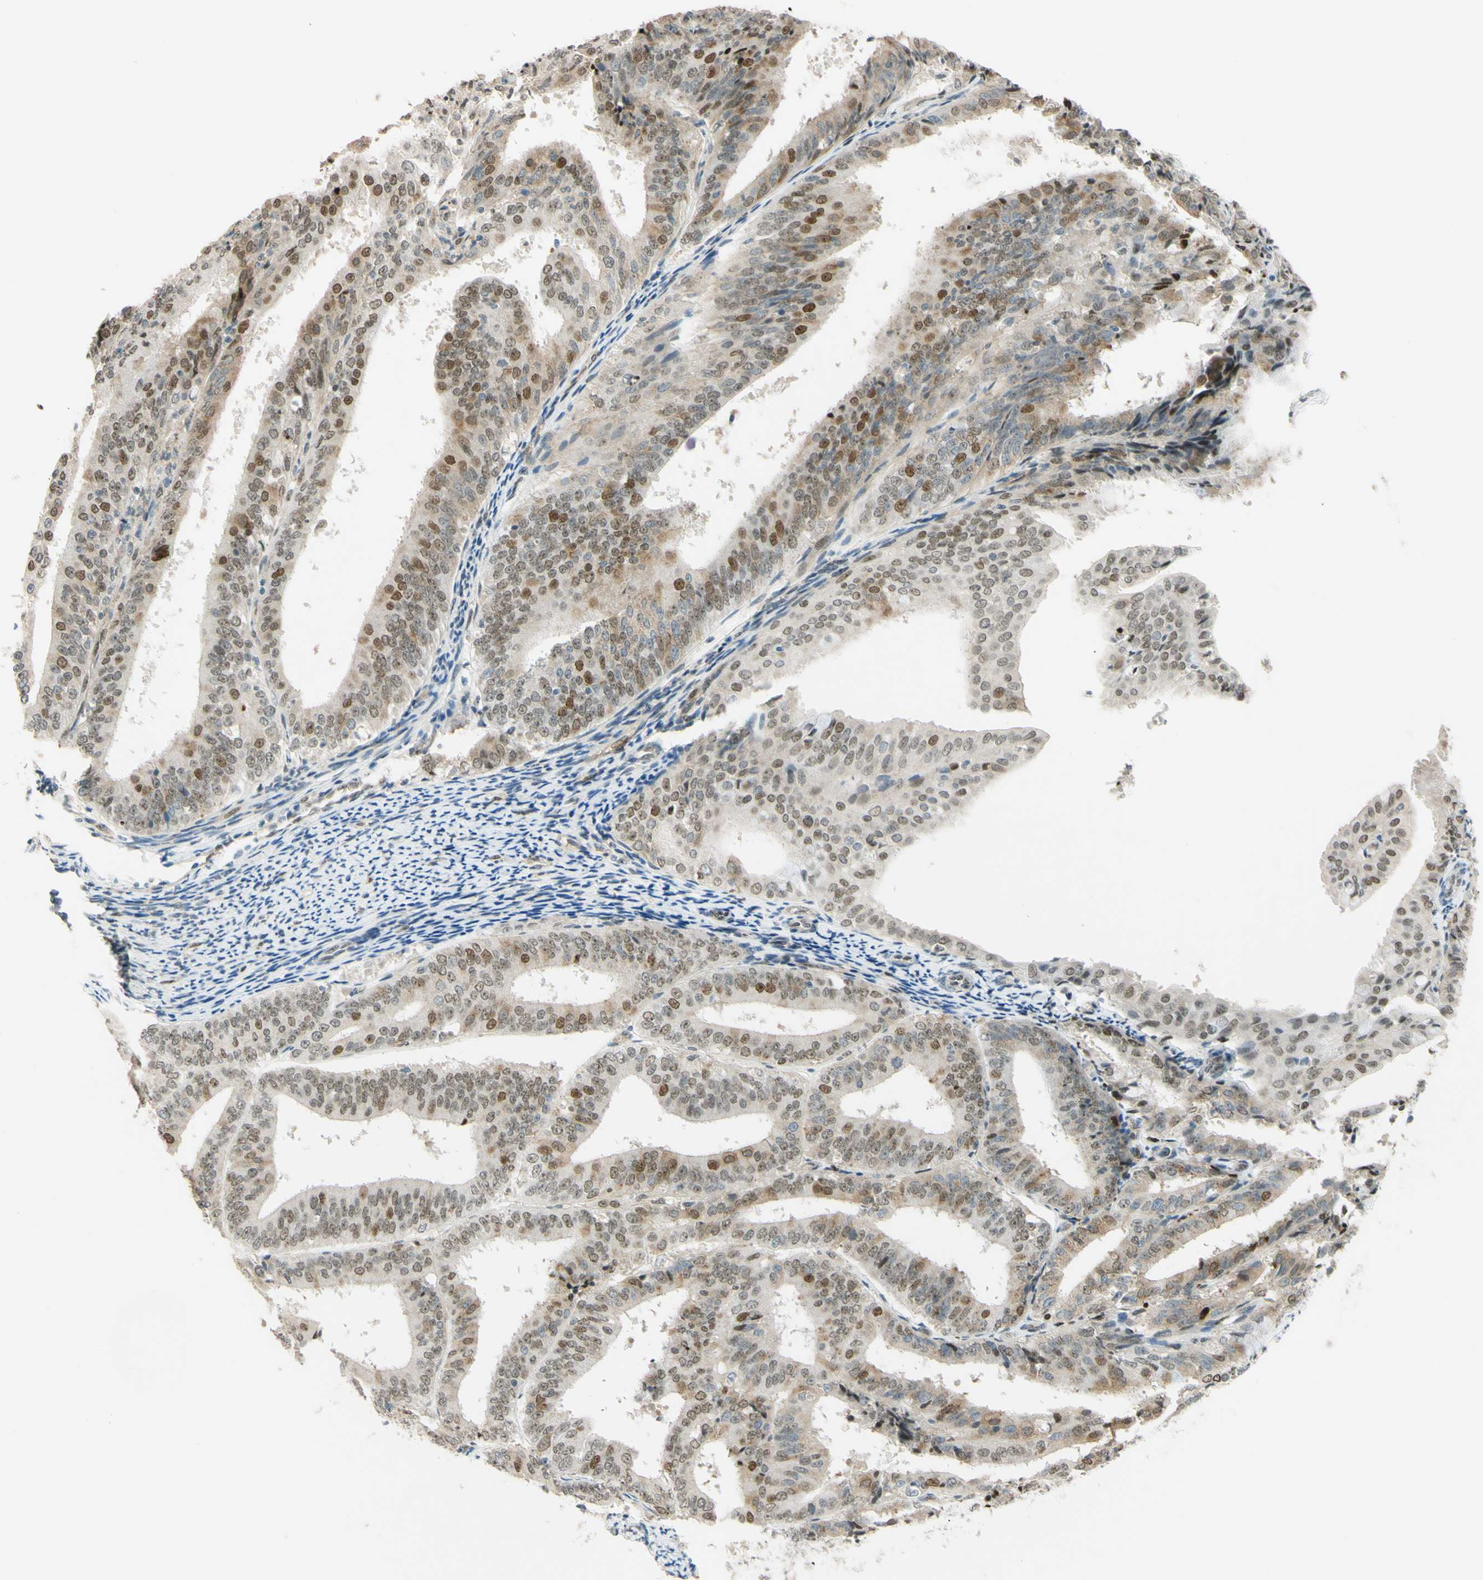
{"staining": {"intensity": "moderate", "quantity": "25%-75%", "location": "nuclear"}, "tissue": "endometrial cancer", "cell_type": "Tumor cells", "image_type": "cancer", "snomed": [{"axis": "morphology", "description": "Adenocarcinoma, NOS"}, {"axis": "topography", "description": "Endometrium"}], "caption": "Protein staining exhibits moderate nuclear staining in about 25%-75% of tumor cells in endometrial adenocarcinoma.", "gene": "POLB", "patient": {"sex": "female", "age": 63}}